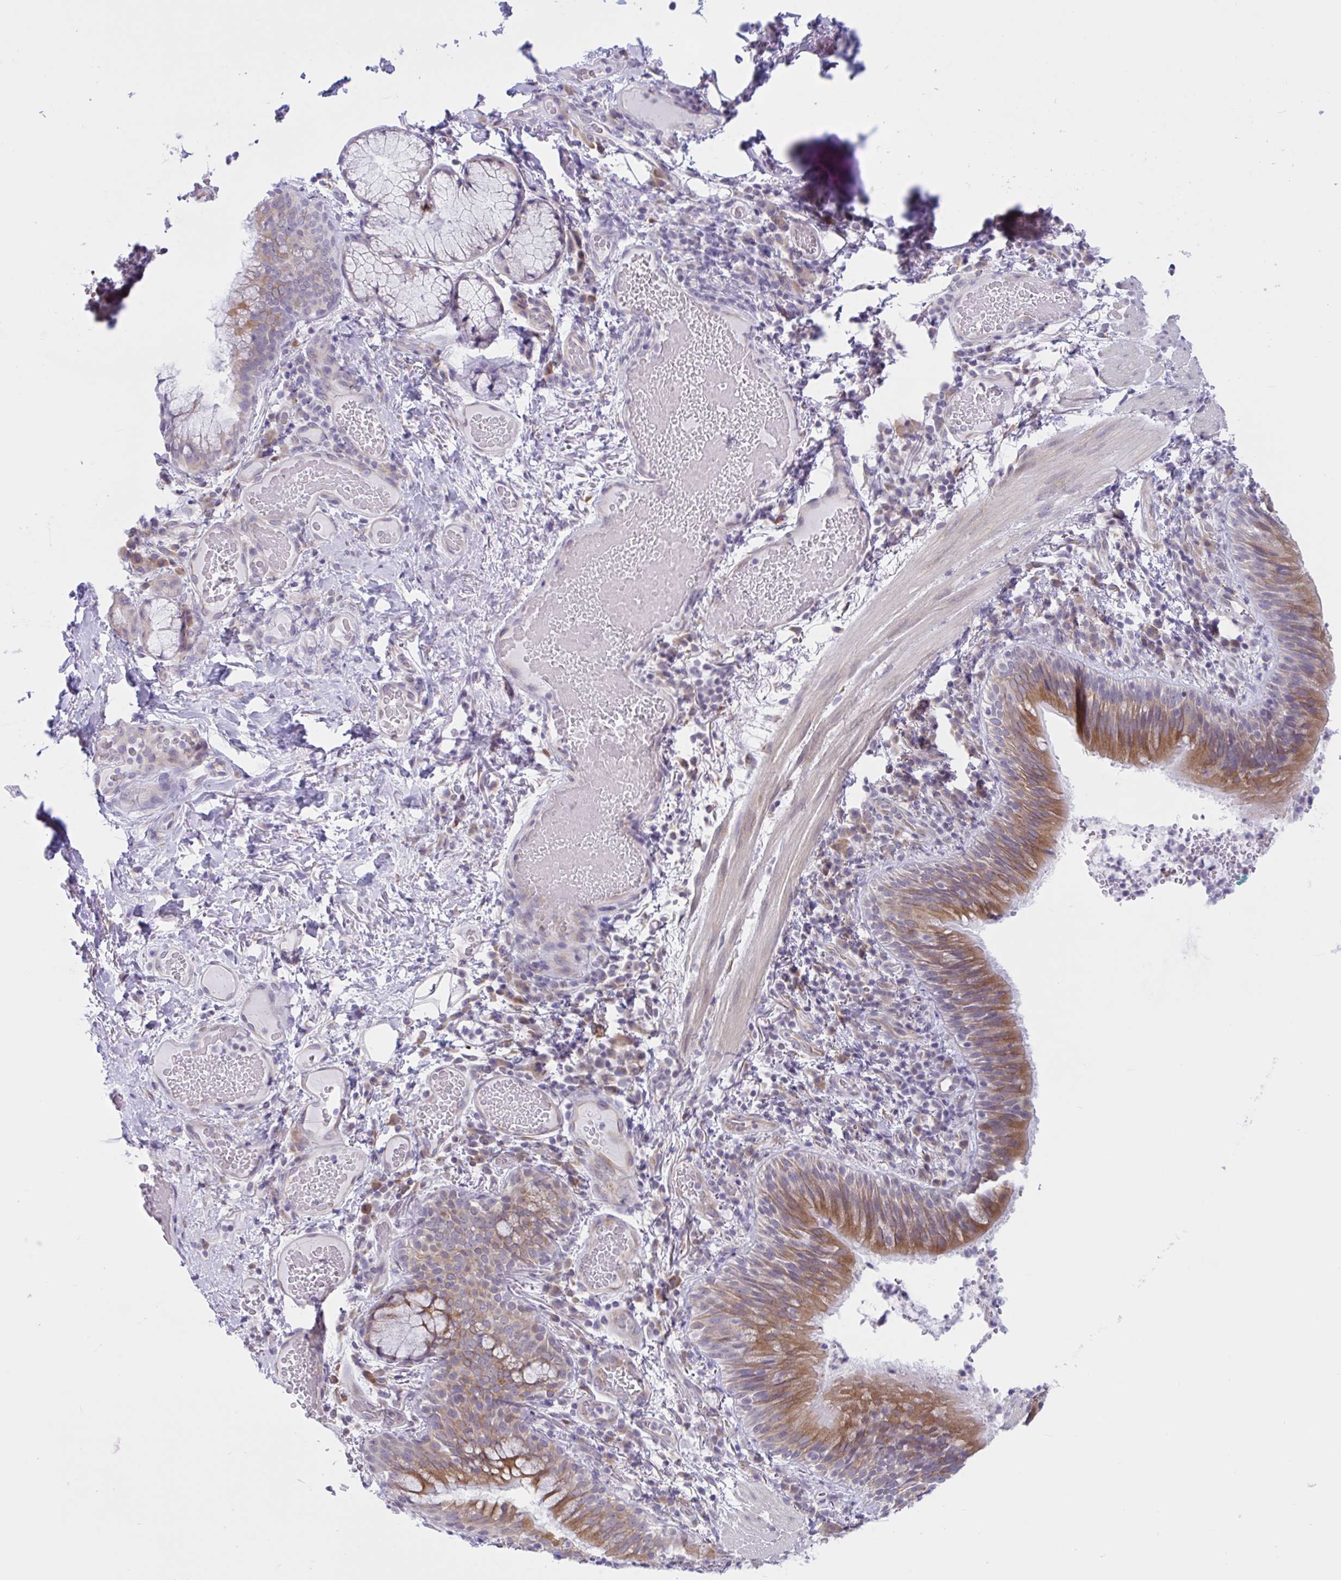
{"staining": {"intensity": "moderate", "quantity": ">75%", "location": "cytoplasmic/membranous"}, "tissue": "bronchus", "cell_type": "Respiratory epithelial cells", "image_type": "normal", "snomed": [{"axis": "morphology", "description": "Normal tissue, NOS"}, {"axis": "topography", "description": "Lymph node"}, {"axis": "topography", "description": "Bronchus"}], "caption": "Bronchus stained with immunohistochemistry (IHC) displays moderate cytoplasmic/membranous staining in approximately >75% of respiratory epithelial cells. The protein of interest is shown in brown color, while the nuclei are stained blue.", "gene": "CAMLG", "patient": {"sex": "male", "age": 56}}